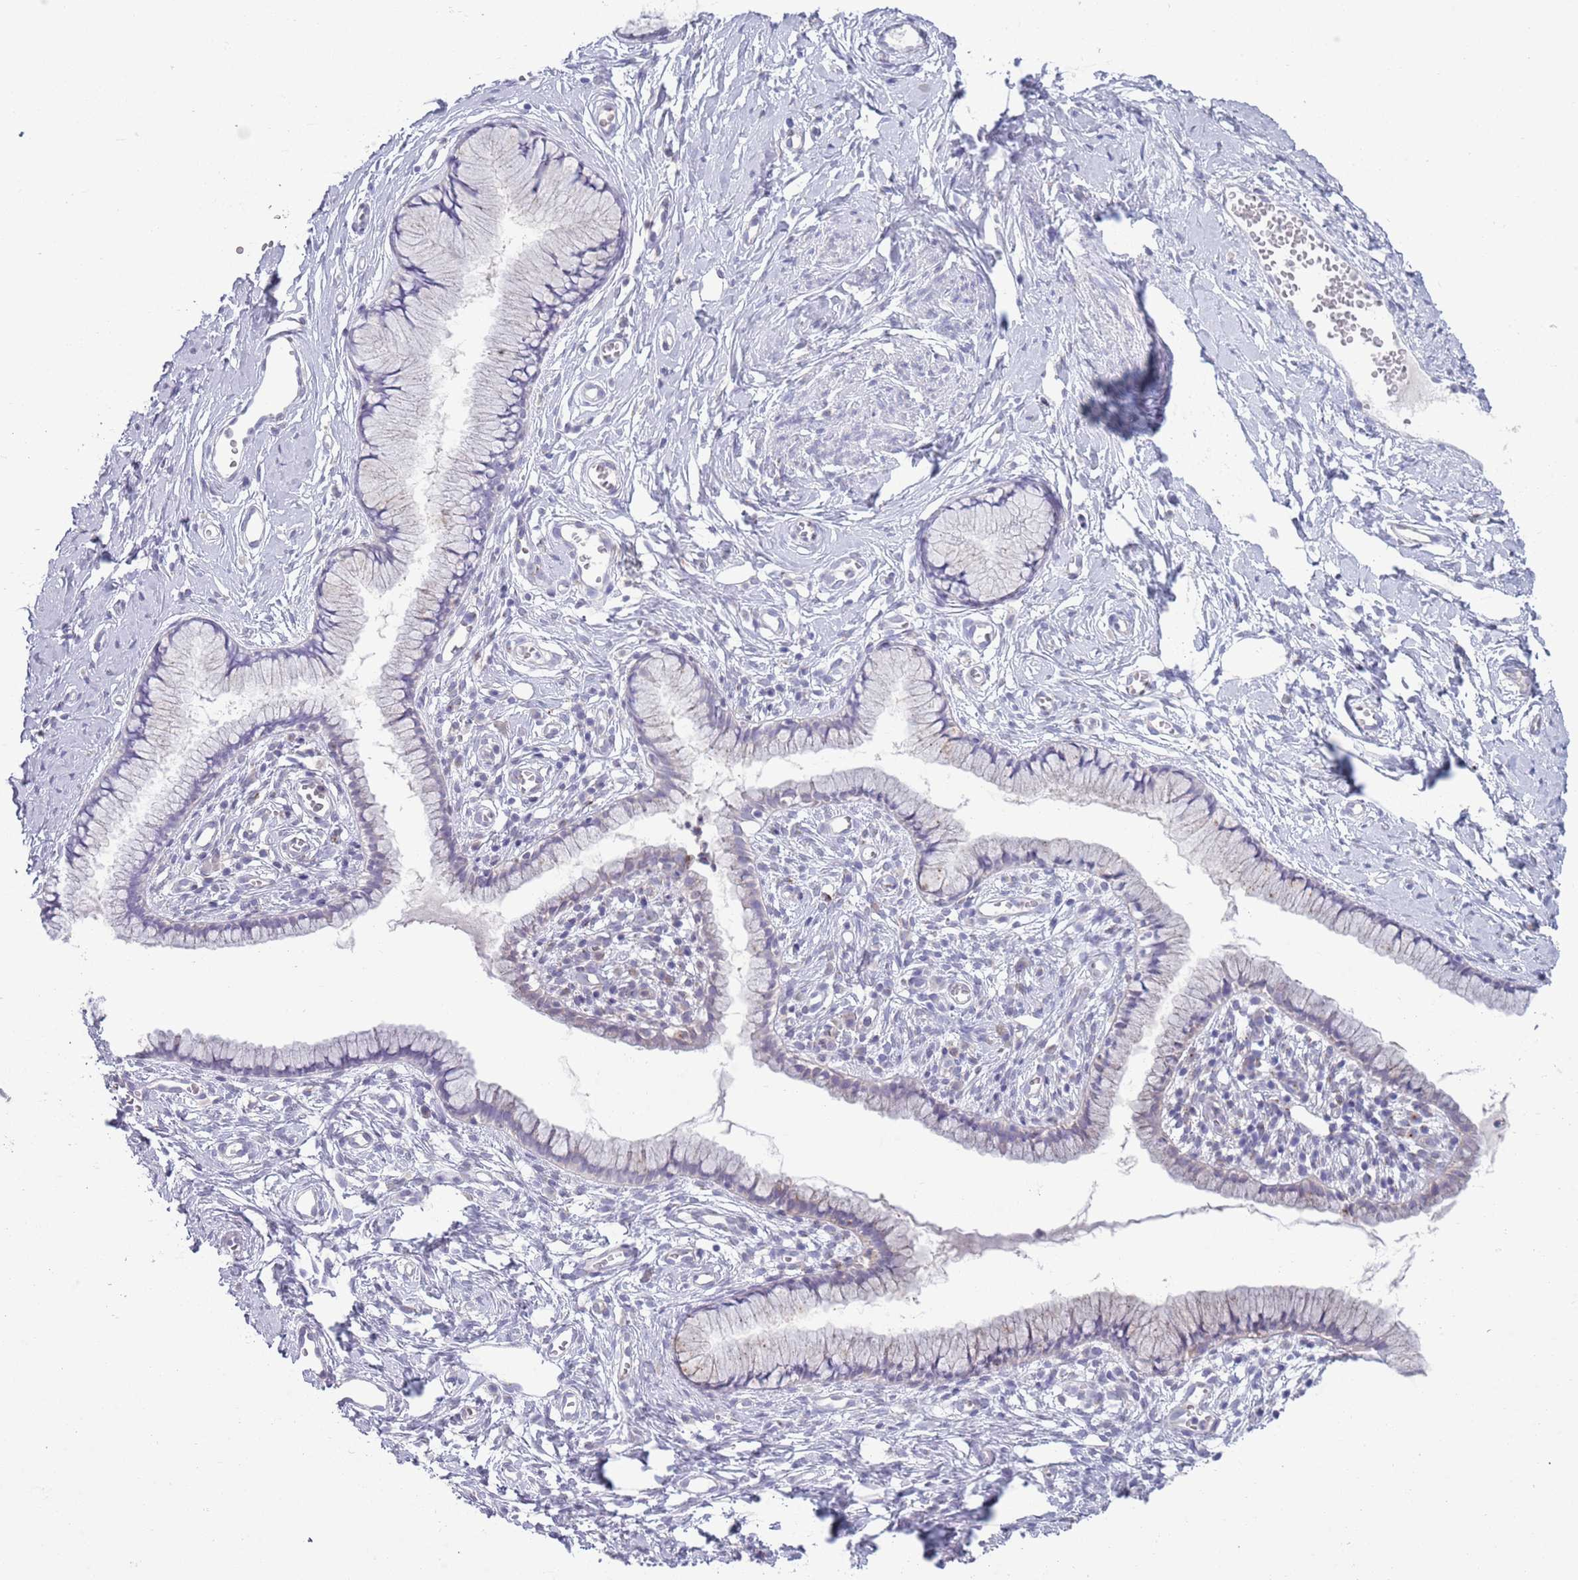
{"staining": {"intensity": "weak", "quantity": "<25%", "location": "cytoplasmic/membranous"}, "tissue": "cervix", "cell_type": "Glandular cells", "image_type": "normal", "snomed": [{"axis": "morphology", "description": "Normal tissue, NOS"}, {"axis": "topography", "description": "Cervix"}], "caption": "Histopathology image shows no protein staining in glandular cells of normal cervix. (Stains: DAB immunohistochemistry with hematoxylin counter stain, Microscopy: brightfield microscopy at high magnification).", "gene": "ACSBG1", "patient": {"sex": "female", "age": 40}}